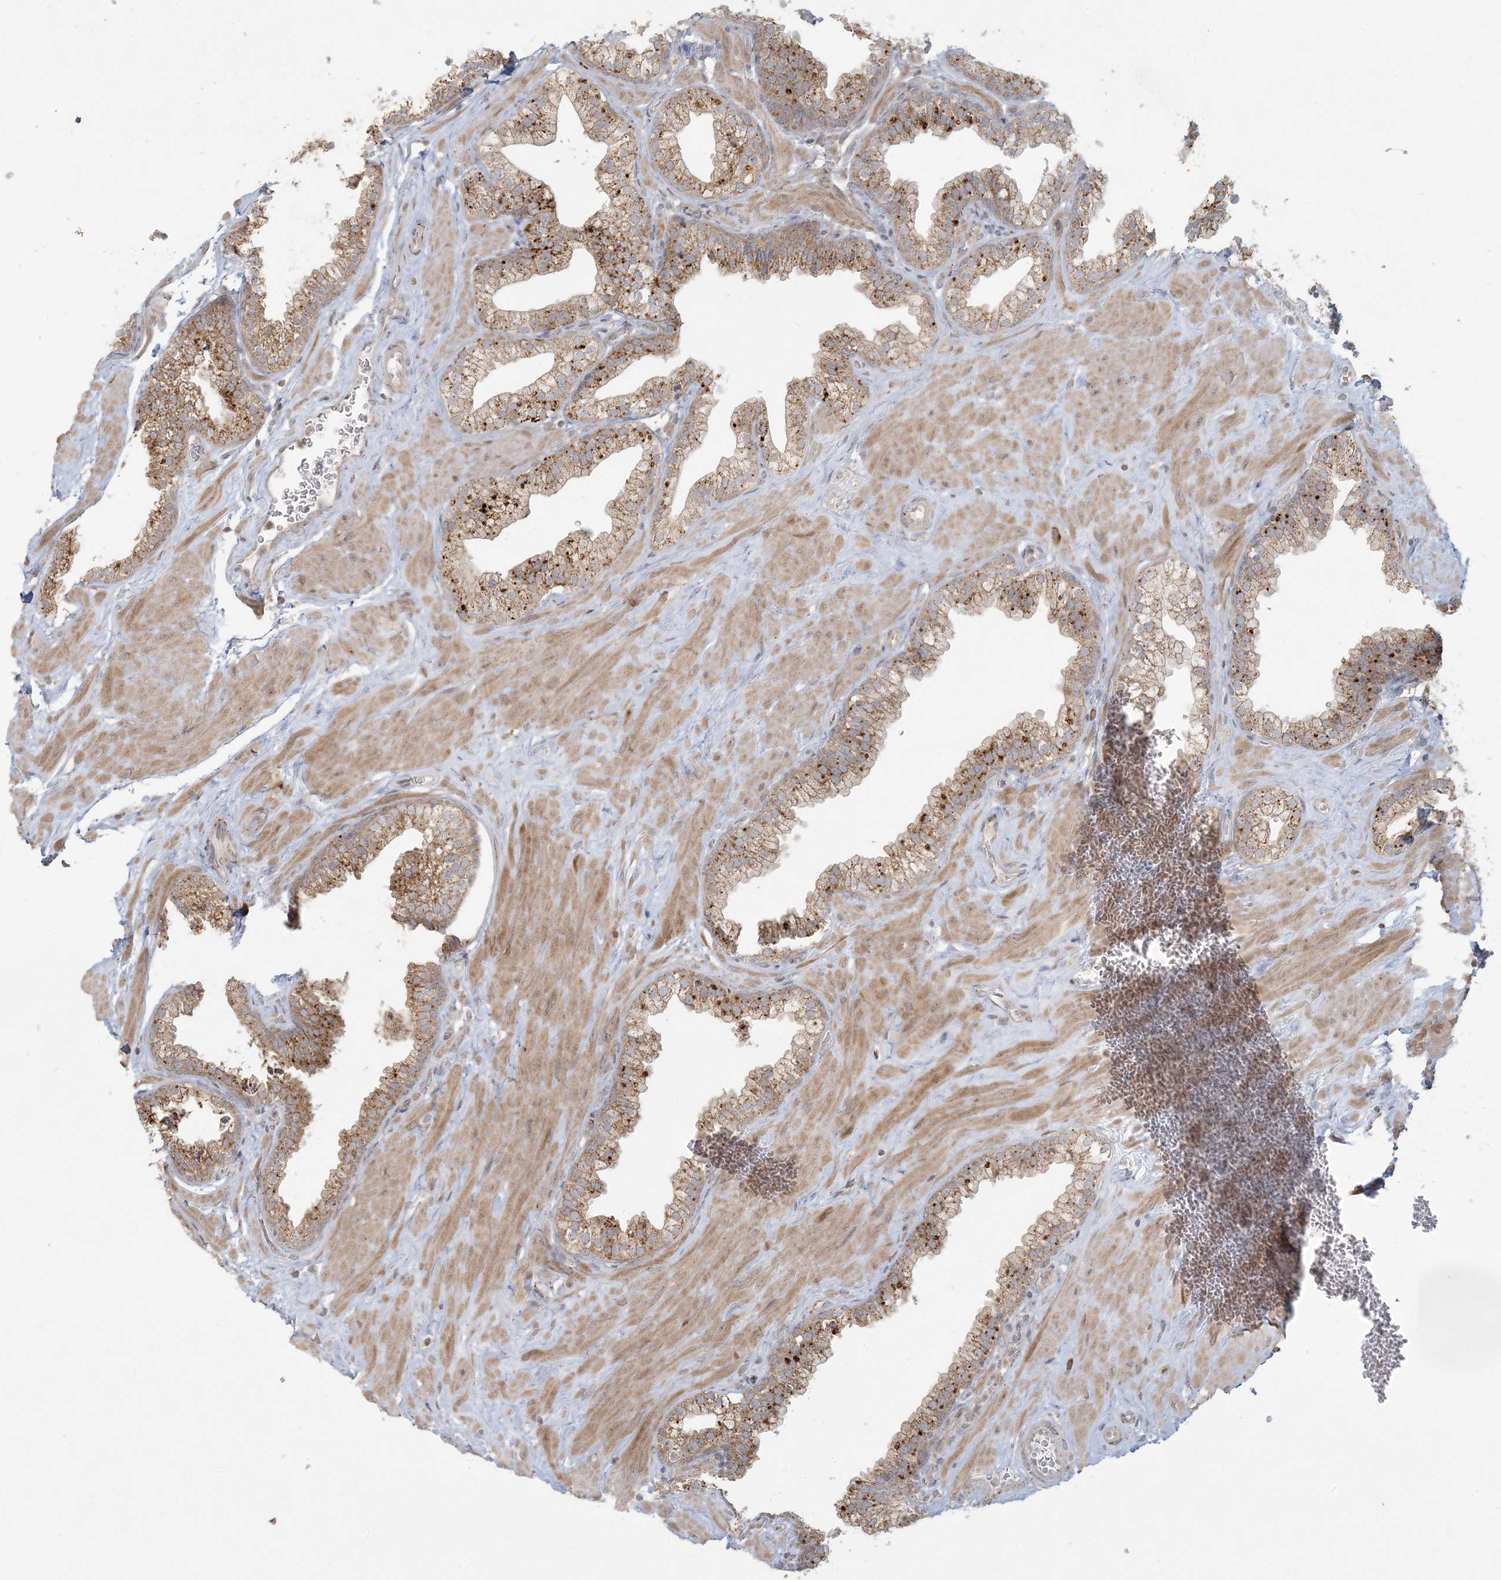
{"staining": {"intensity": "moderate", "quantity": ">75%", "location": "cytoplasmic/membranous"}, "tissue": "prostate", "cell_type": "Glandular cells", "image_type": "normal", "snomed": [{"axis": "morphology", "description": "Normal tissue, NOS"}, {"axis": "morphology", "description": "Urothelial carcinoma, Low grade"}, {"axis": "topography", "description": "Urinary bladder"}, {"axis": "topography", "description": "Prostate"}], "caption": "Brown immunohistochemical staining in benign human prostate reveals moderate cytoplasmic/membranous staining in about >75% of glandular cells. (IHC, brightfield microscopy, high magnification).", "gene": "MCAT", "patient": {"sex": "male", "age": 60}}